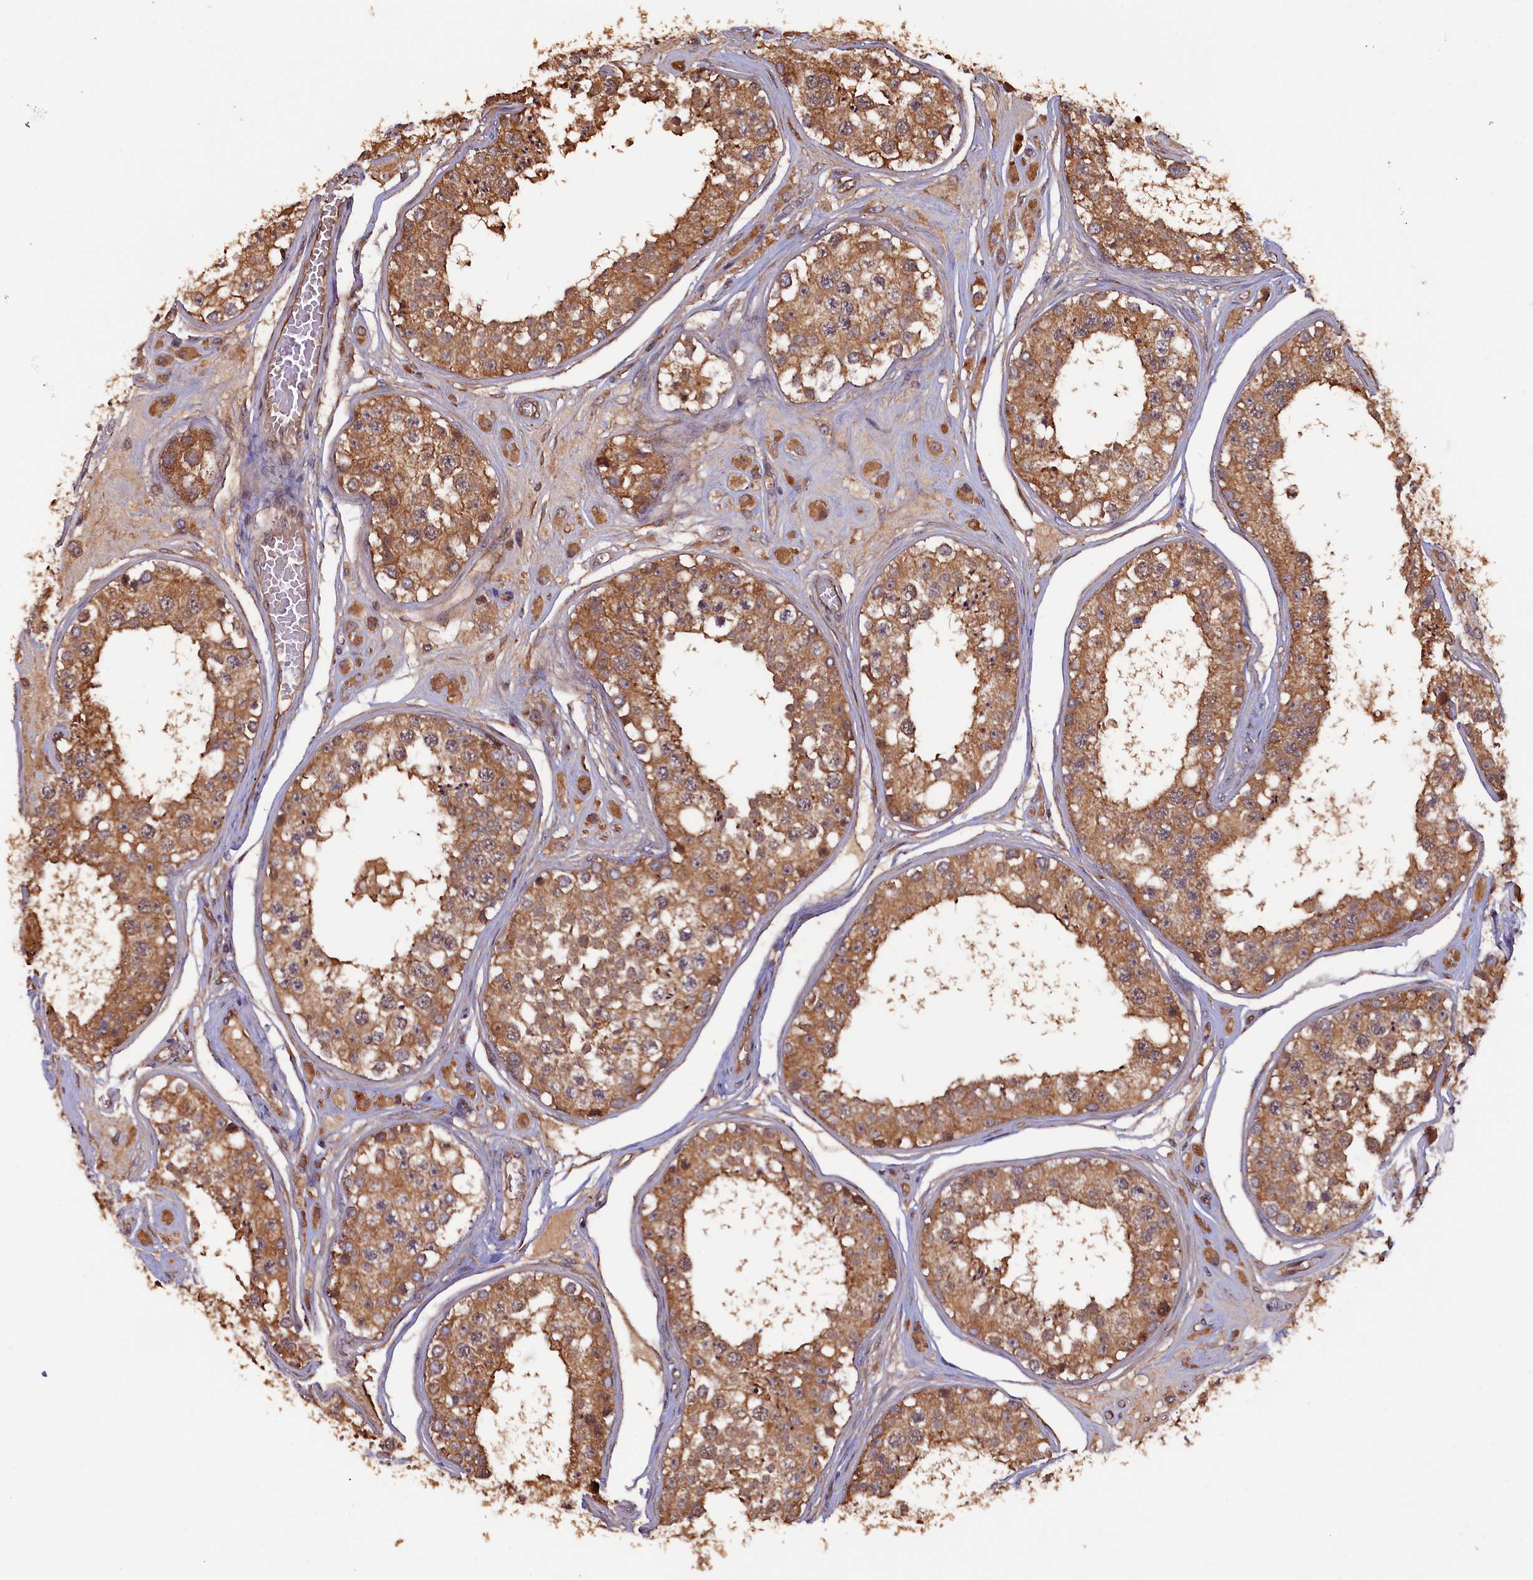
{"staining": {"intensity": "moderate", "quantity": ">75%", "location": "cytoplasmic/membranous"}, "tissue": "testis", "cell_type": "Cells in seminiferous ducts", "image_type": "normal", "snomed": [{"axis": "morphology", "description": "Normal tissue, NOS"}, {"axis": "topography", "description": "Testis"}], "caption": "Approximately >75% of cells in seminiferous ducts in normal testis demonstrate moderate cytoplasmic/membranous protein expression as visualized by brown immunohistochemical staining.", "gene": "GREB1L", "patient": {"sex": "male", "age": 25}}